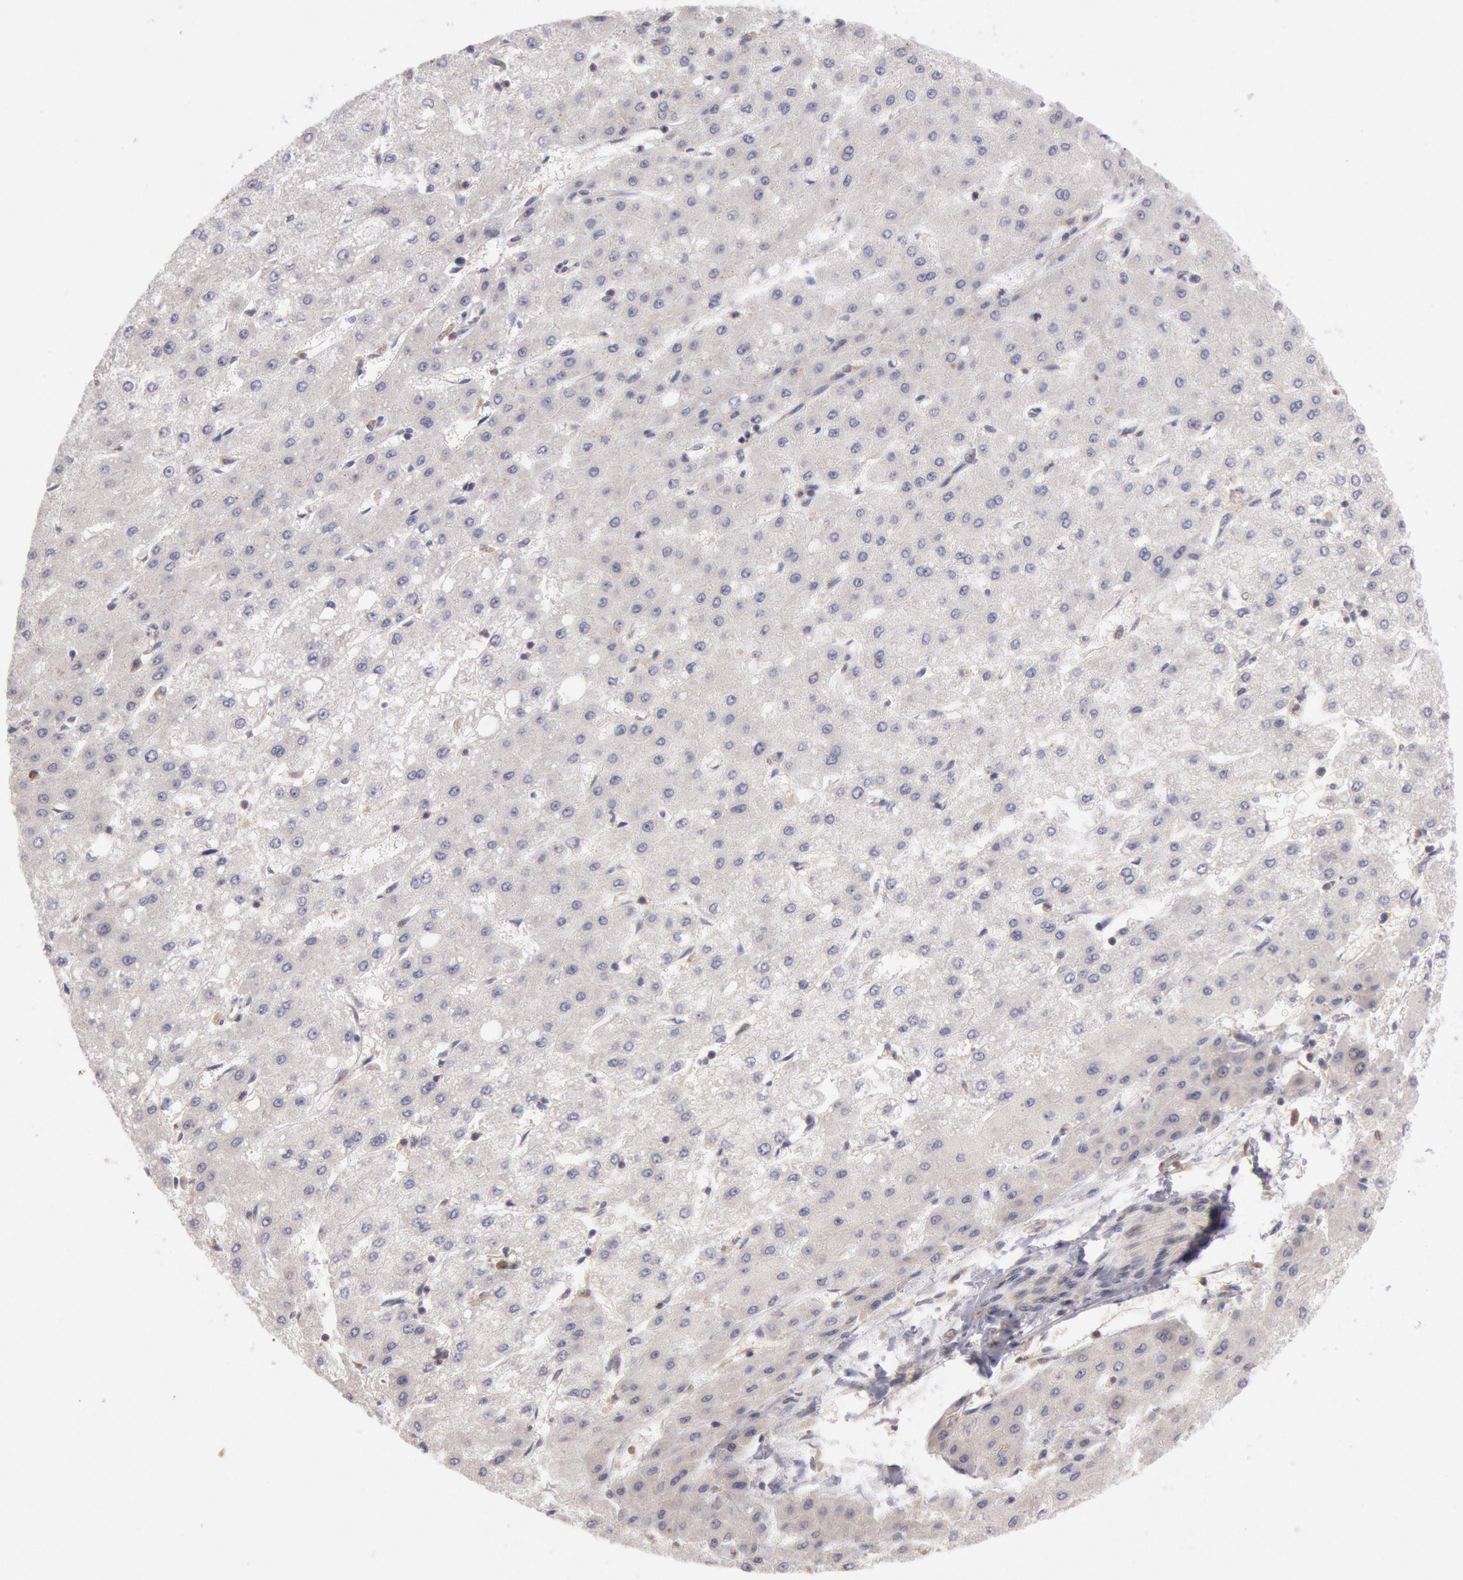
{"staining": {"intensity": "negative", "quantity": "none", "location": "none"}, "tissue": "liver cancer", "cell_type": "Tumor cells", "image_type": "cancer", "snomed": [{"axis": "morphology", "description": "Carcinoma, Hepatocellular, NOS"}, {"axis": "topography", "description": "Liver"}], "caption": "This image is of liver cancer stained with IHC to label a protein in brown with the nuclei are counter-stained blue. There is no positivity in tumor cells. (Brightfield microscopy of DAB (3,3'-diaminobenzidine) IHC at high magnification).", "gene": "PLA2G6", "patient": {"sex": "female", "age": 52}}